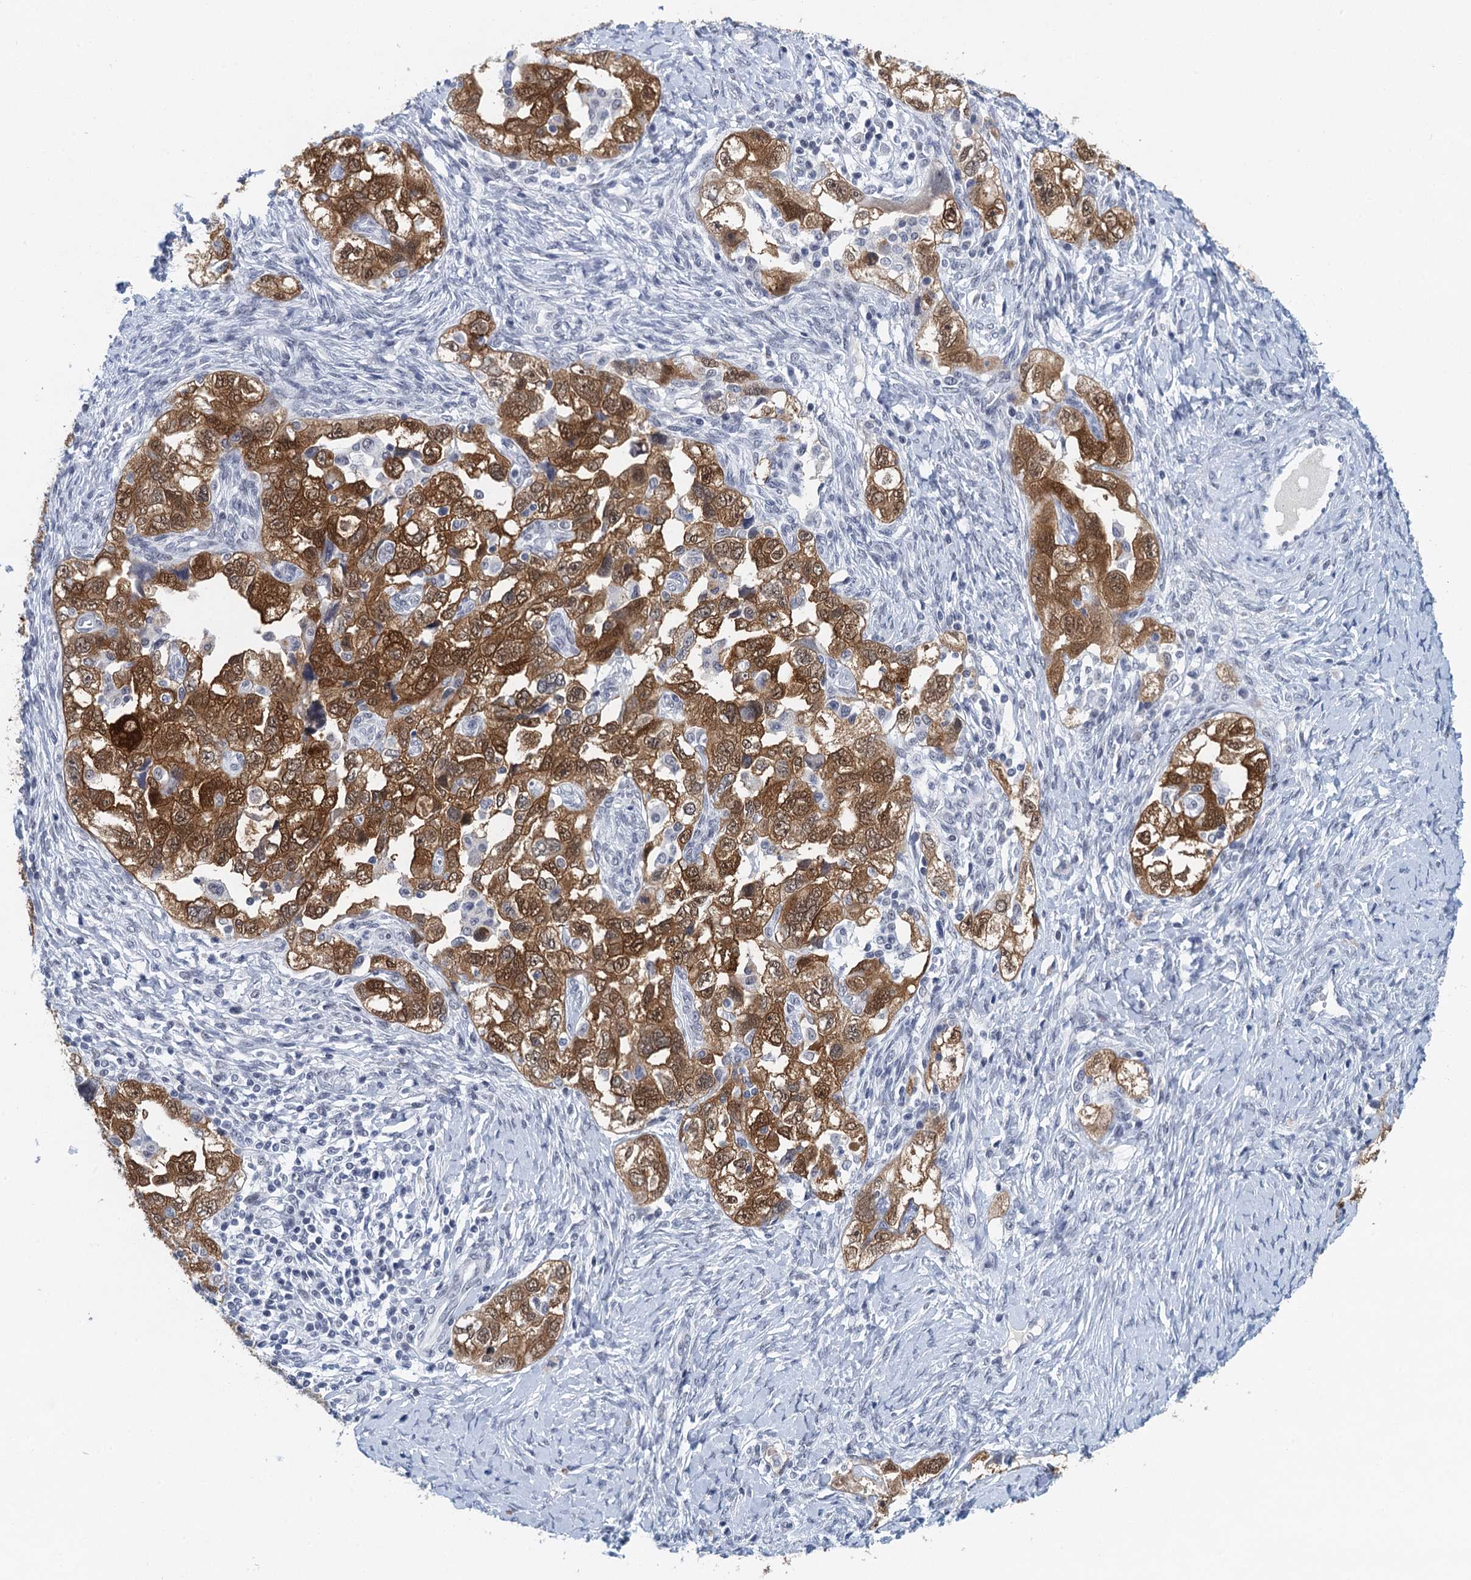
{"staining": {"intensity": "moderate", "quantity": ">75%", "location": "cytoplasmic/membranous,nuclear"}, "tissue": "ovarian cancer", "cell_type": "Tumor cells", "image_type": "cancer", "snomed": [{"axis": "morphology", "description": "Carcinoma, NOS"}, {"axis": "morphology", "description": "Cystadenocarcinoma, serous, NOS"}, {"axis": "topography", "description": "Ovary"}], "caption": "Ovarian cancer stained with IHC exhibits moderate cytoplasmic/membranous and nuclear expression in about >75% of tumor cells.", "gene": "EPS8L1", "patient": {"sex": "female", "age": 69}}